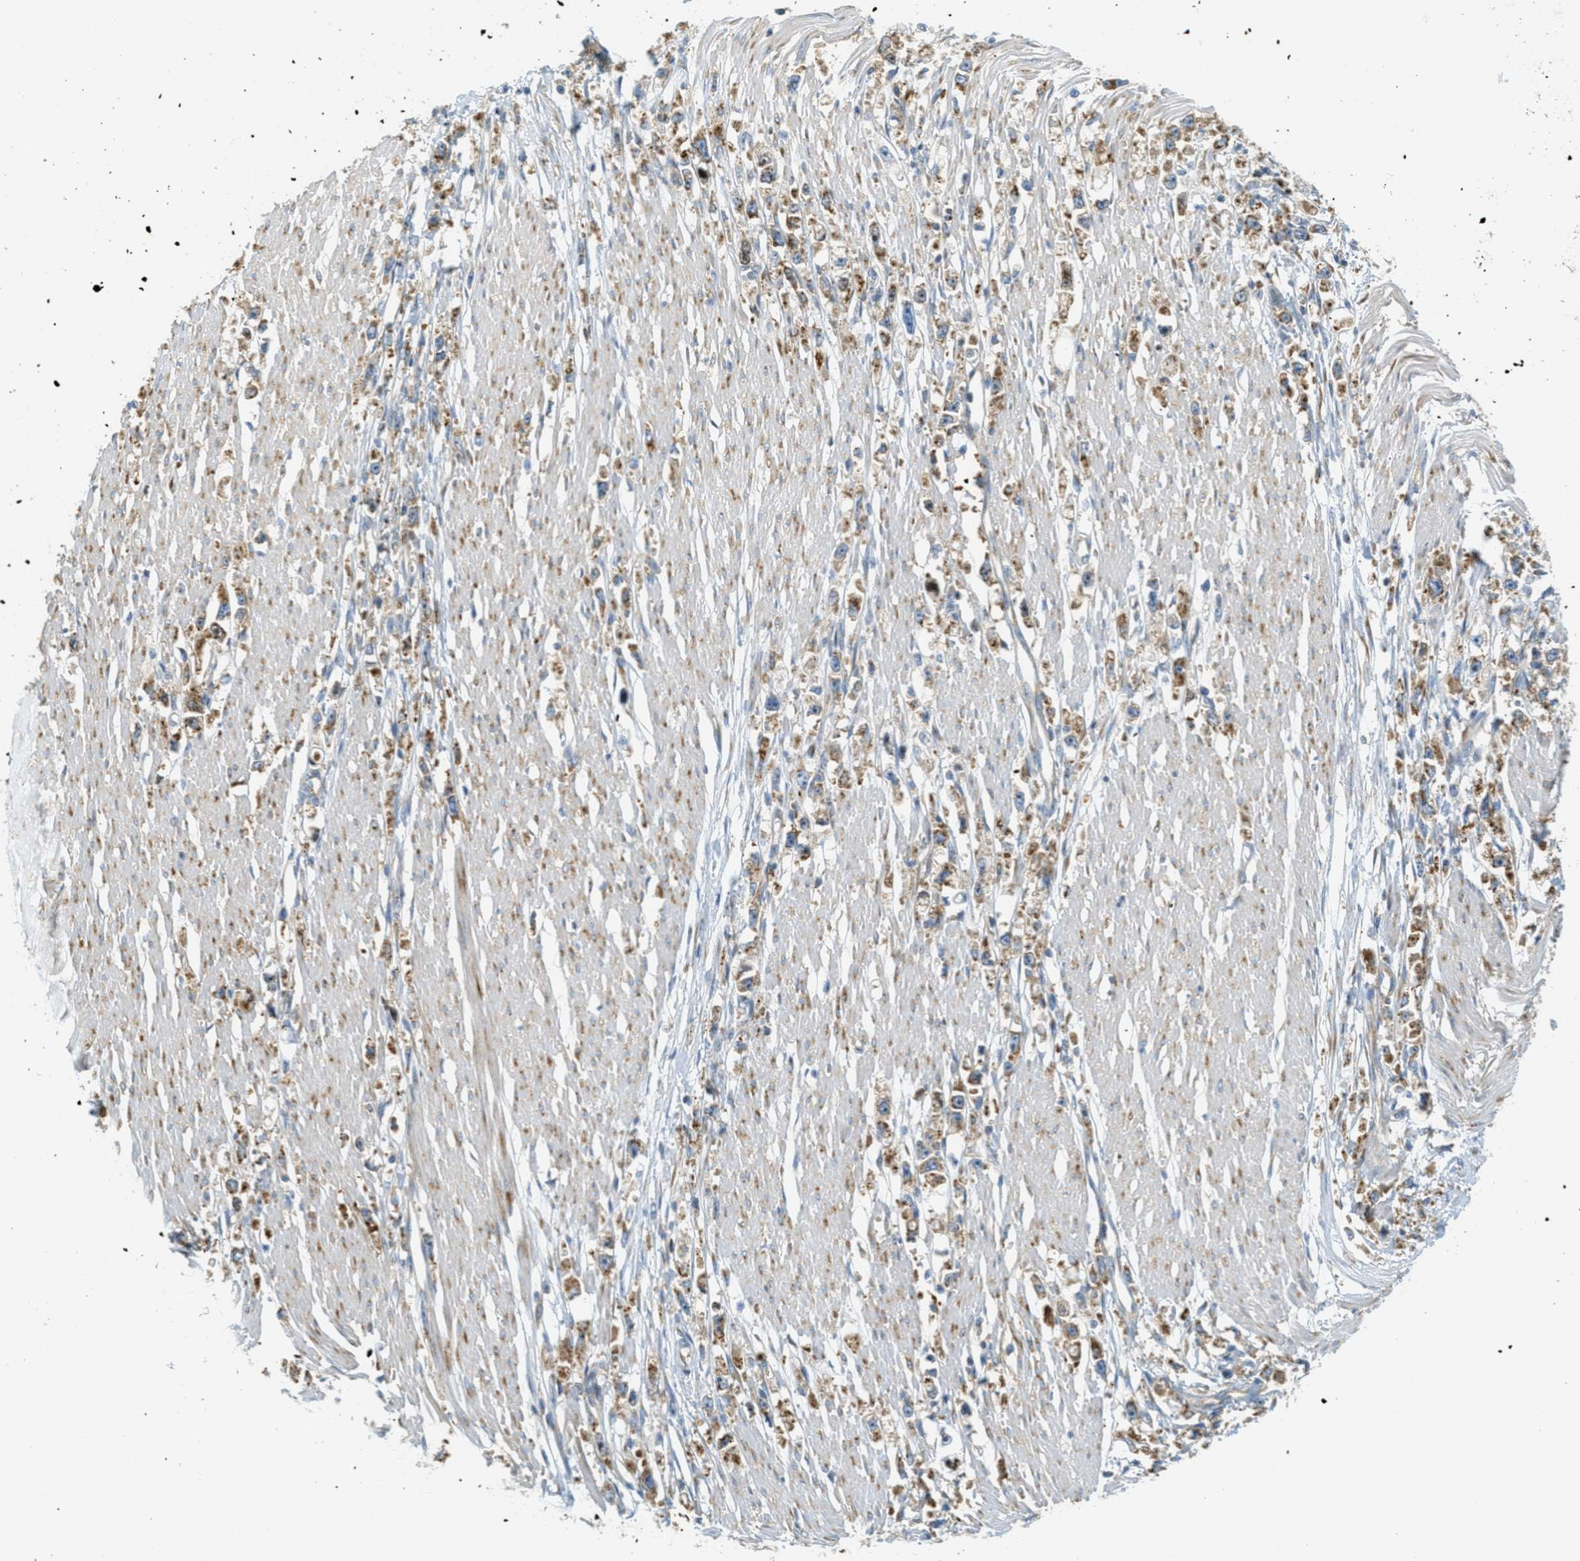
{"staining": {"intensity": "moderate", "quantity": "25%-75%", "location": "cytoplasmic/membranous"}, "tissue": "stomach cancer", "cell_type": "Tumor cells", "image_type": "cancer", "snomed": [{"axis": "morphology", "description": "Adenocarcinoma, NOS"}, {"axis": "topography", "description": "Stomach"}], "caption": "Immunohistochemistry photomicrograph of neoplastic tissue: human adenocarcinoma (stomach) stained using IHC demonstrates medium levels of moderate protein expression localized specifically in the cytoplasmic/membranous of tumor cells, appearing as a cytoplasmic/membranous brown color.", "gene": "ABCF1", "patient": {"sex": "female", "age": 59}}